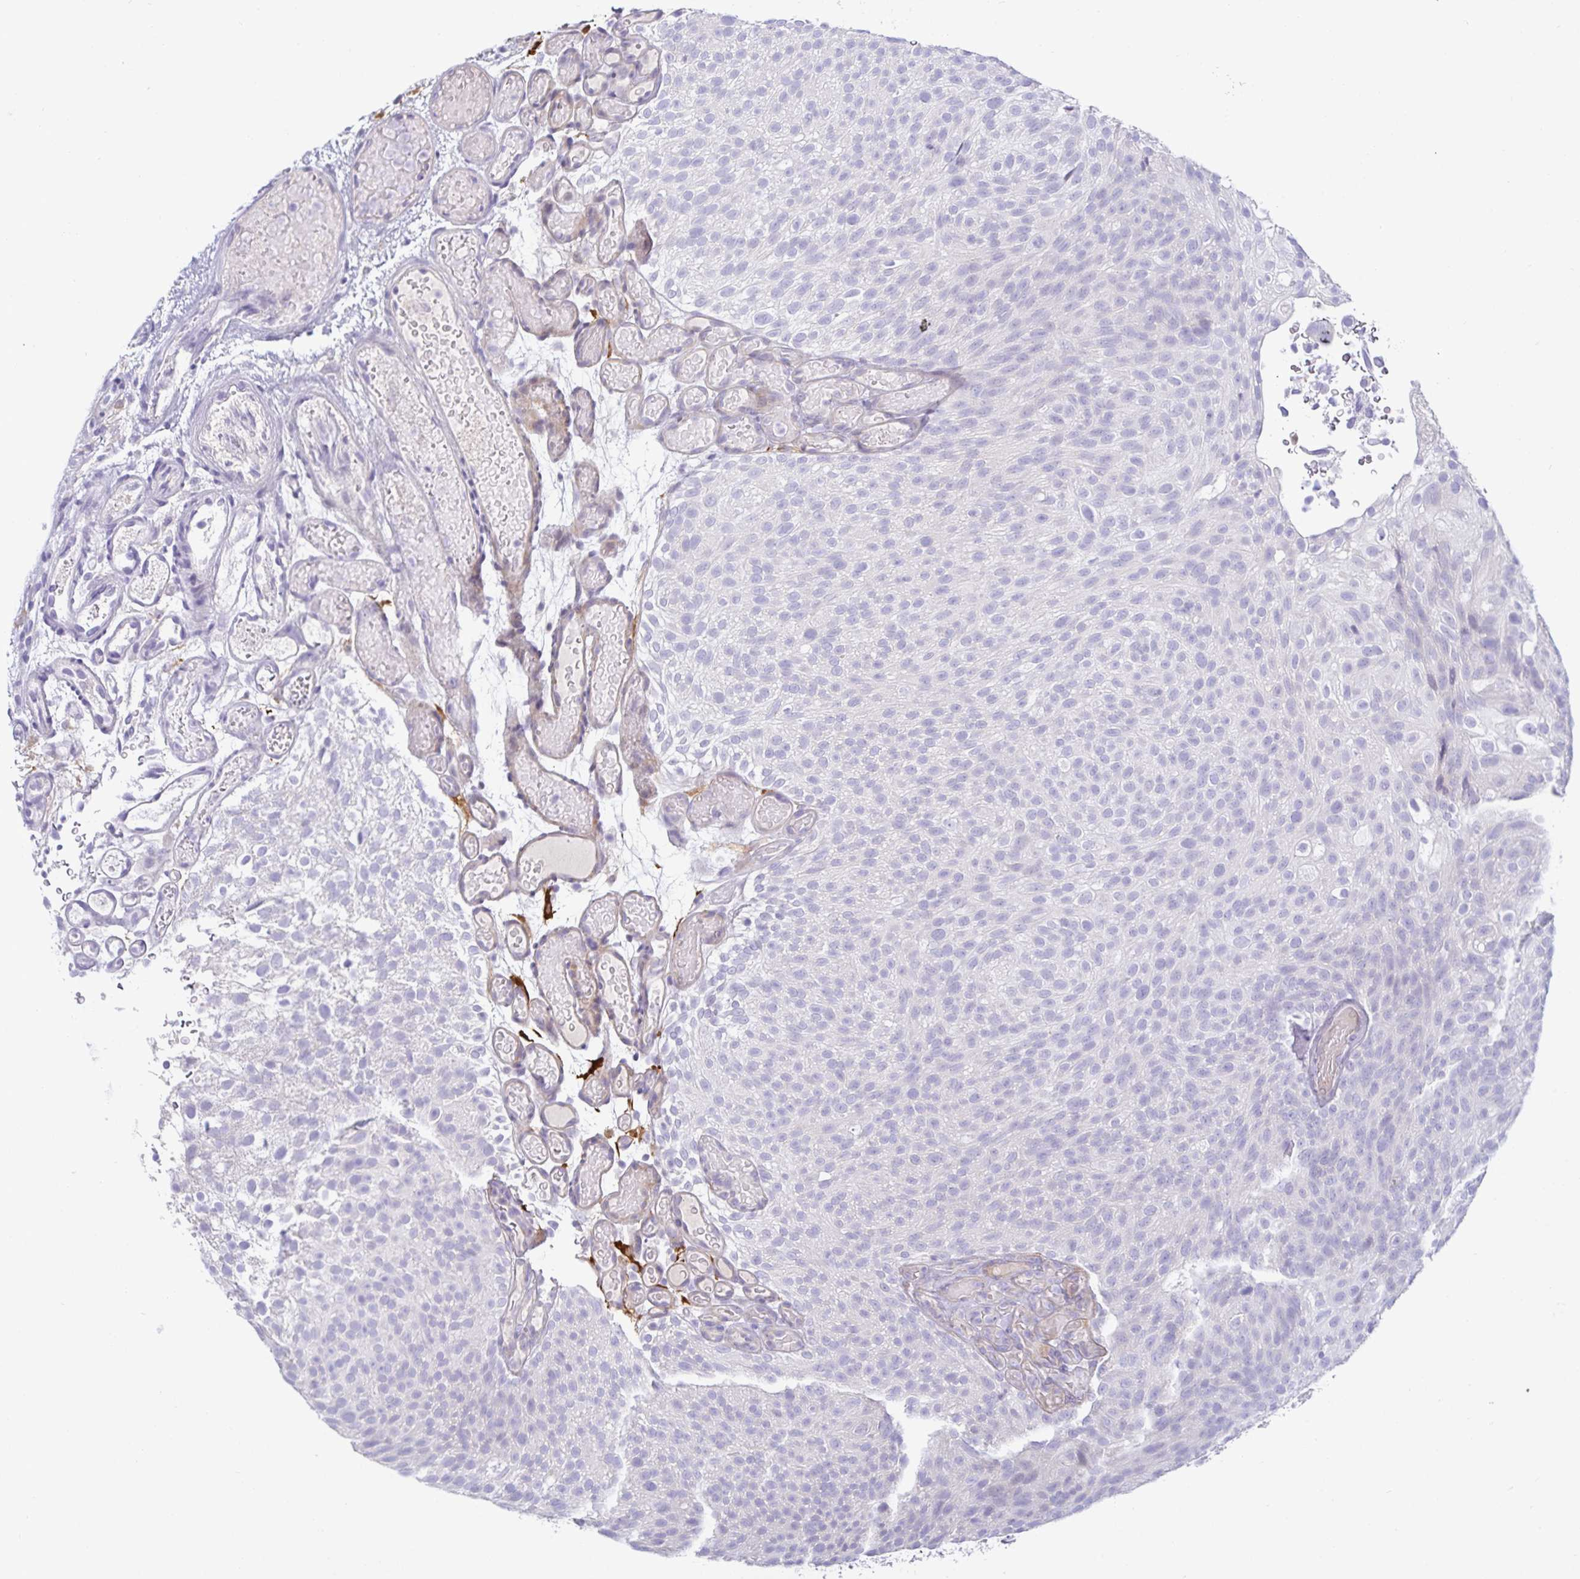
{"staining": {"intensity": "negative", "quantity": "none", "location": "none"}, "tissue": "urothelial cancer", "cell_type": "Tumor cells", "image_type": "cancer", "snomed": [{"axis": "morphology", "description": "Urothelial carcinoma, Low grade"}, {"axis": "topography", "description": "Urinary bladder"}], "caption": "High power microscopy micrograph of an IHC photomicrograph of urothelial carcinoma (low-grade), revealing no significant staining in tumor cells.", "gene": "SPAG4", "patient": {"sex": "male", "age": 78}}